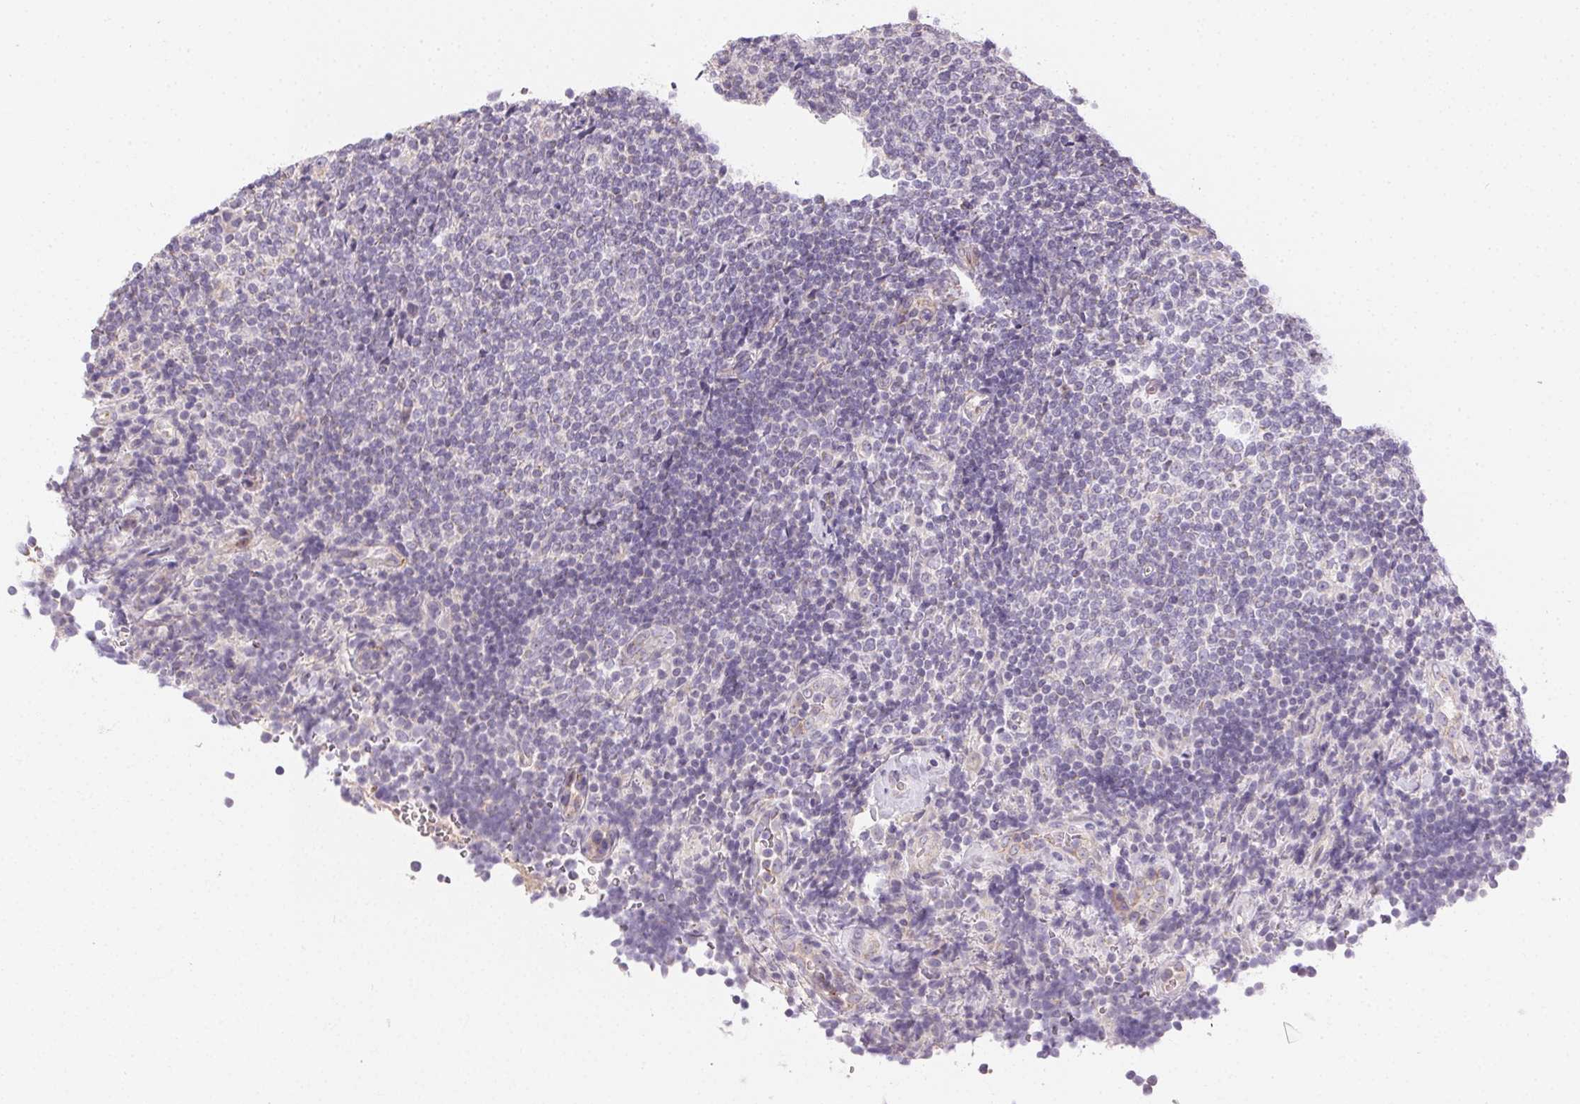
{"staining": {"intensity": "negative", "quantity": "none", "location": "none"}, "tissue": "lymphoma", "cell_type": "Tumor cells", "image_type": "cancer", "snomed": [{"axis": "morphology", "description": "Malignant lymphoma, non-Hodgkin's type, Low grade"}, {"axis": "topography", "description": "Lymph node"}], "caption": "The micrograph demonstrates no staining of tumor cells in lymphoma.", "gene": "SMYD1", "patient": {"sex": "male", "age": 52}}